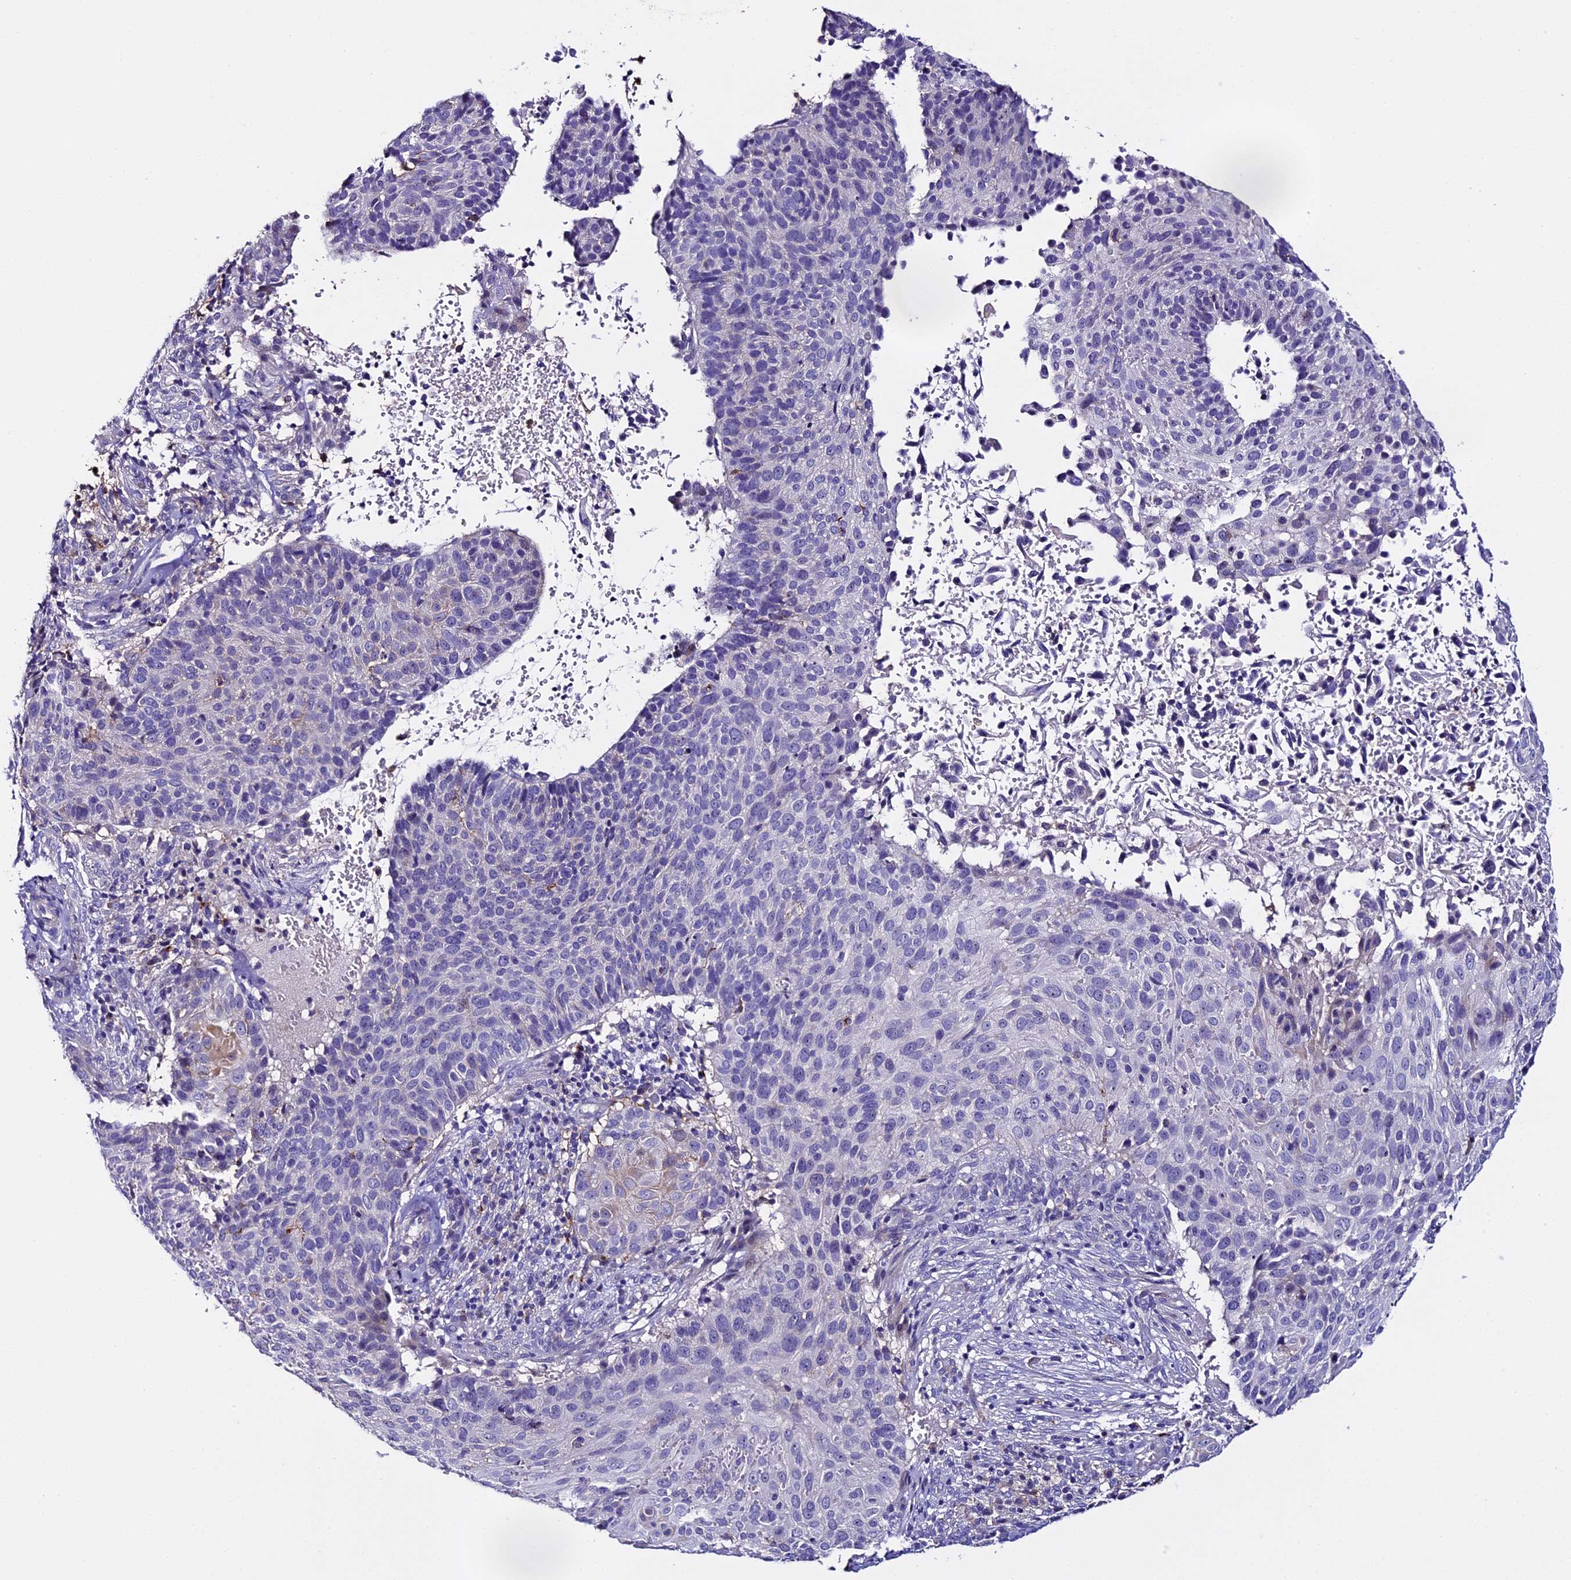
{"staining": {"intensity": "negative", "quantity": "none", "location": "none"}, "tissue": "cervical cancer", "cell_type": "Tumor cells", "image_type": "cancer", "snomed": [{"axis": "morphology", "description": "Squamous cell carcinoma, NOS"}, {"axis": "topography", "description": "Cervix"}], "caption": "The photomicrograph exhibits no staining of tumor cells in cervical cancer.", "gene": "NOD2", "patient": {"sex": "female", "age": 74}}